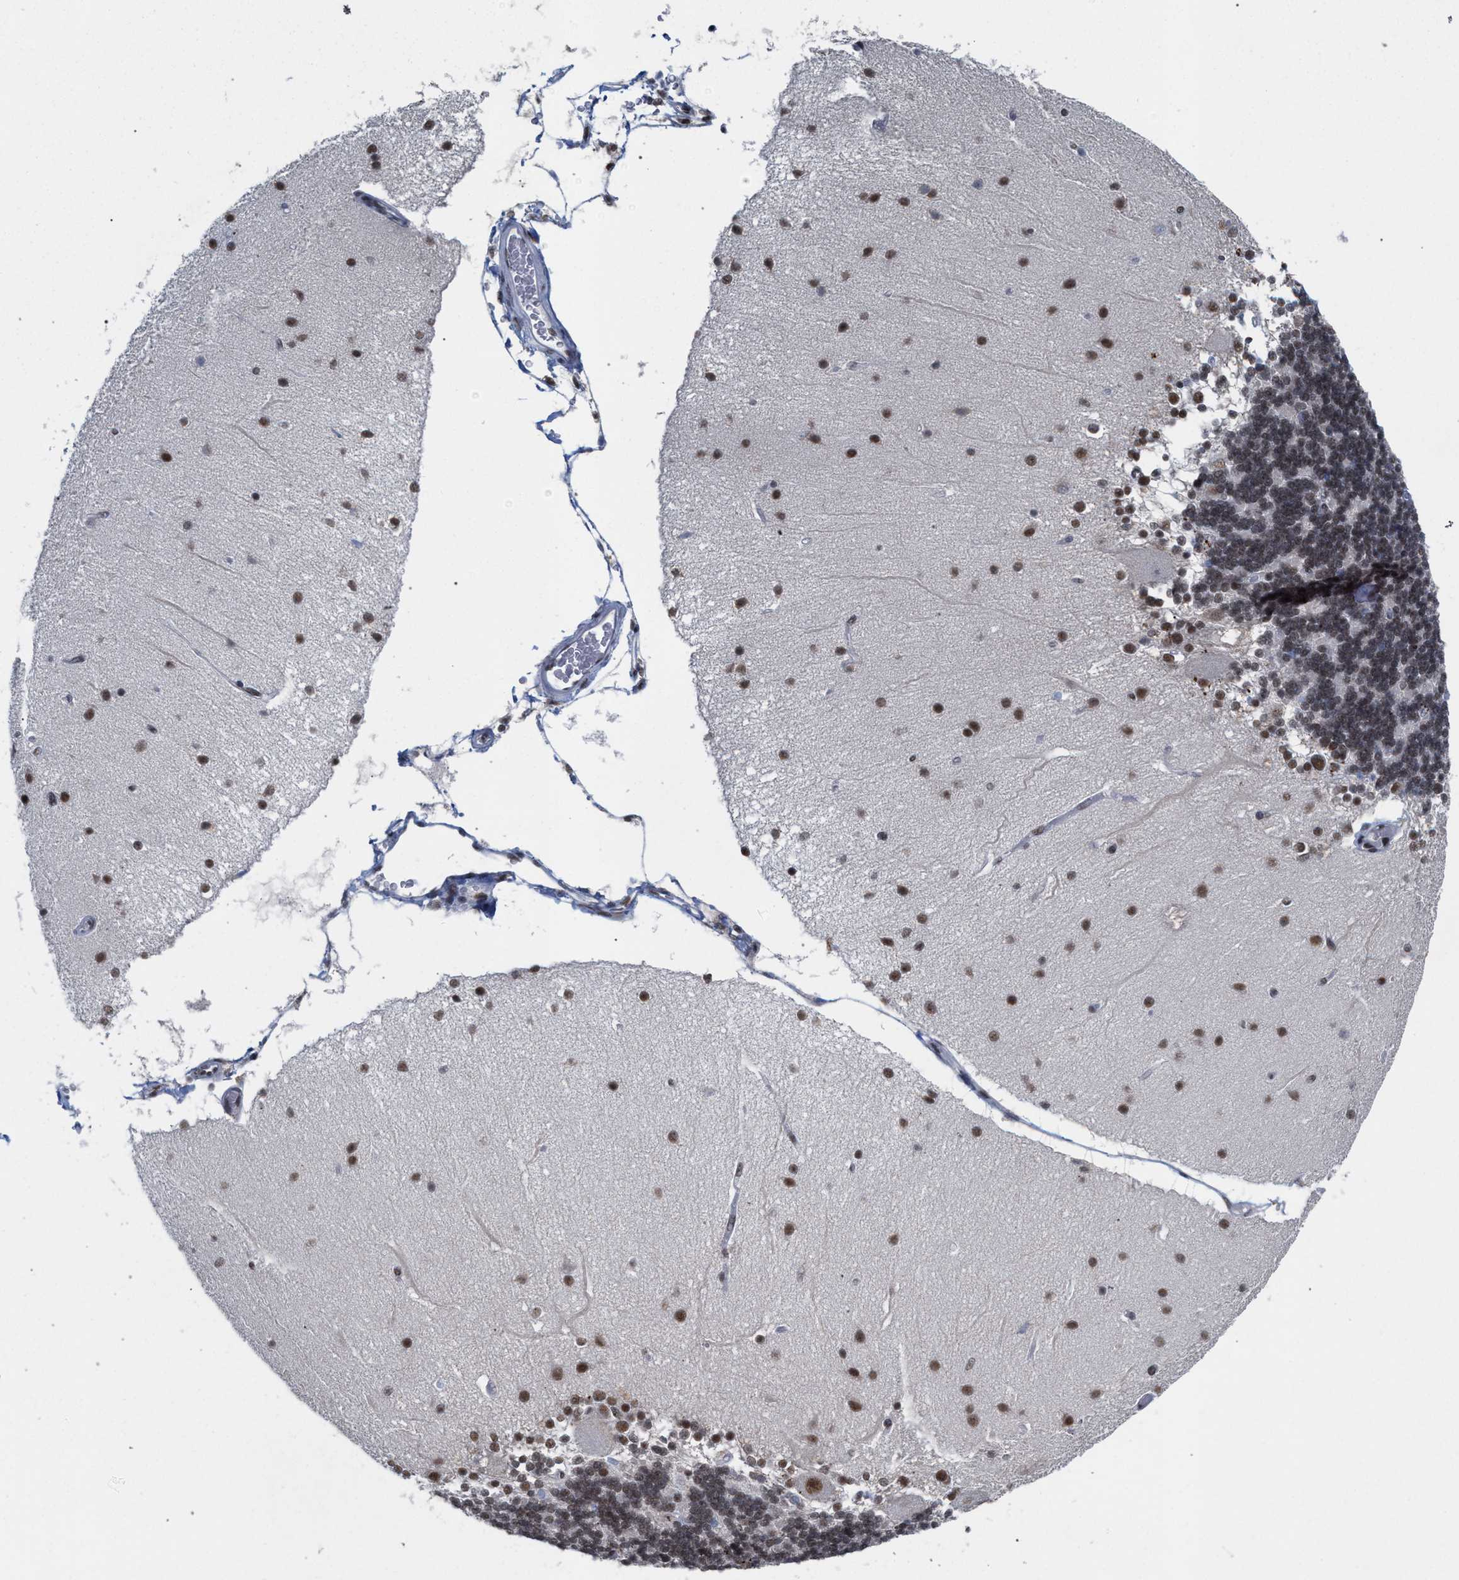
{"staining": {"intensity": "moderate", "quantity": ">75%", "location": "nuclear"}, "tissue": "cerebellum", "cell_type": "Cells in granular layer", "image_type": "normal", "snomed": [{"axis": "morphology", "description": "Normal tissue, NOS"}, {"axis": "topography", "description": "Cerebellum"}], "caption": "Immunohistochemical staining of benign human cerebellum demonstrates >75% levels of moderate nuclear protein staining in about >75% of cells in granular layer. (DAB IHC, brown staining for protein, blue staining for nuclei).", "gene": "SCAF4", "patient": {"sex": "female", "age": 54}}